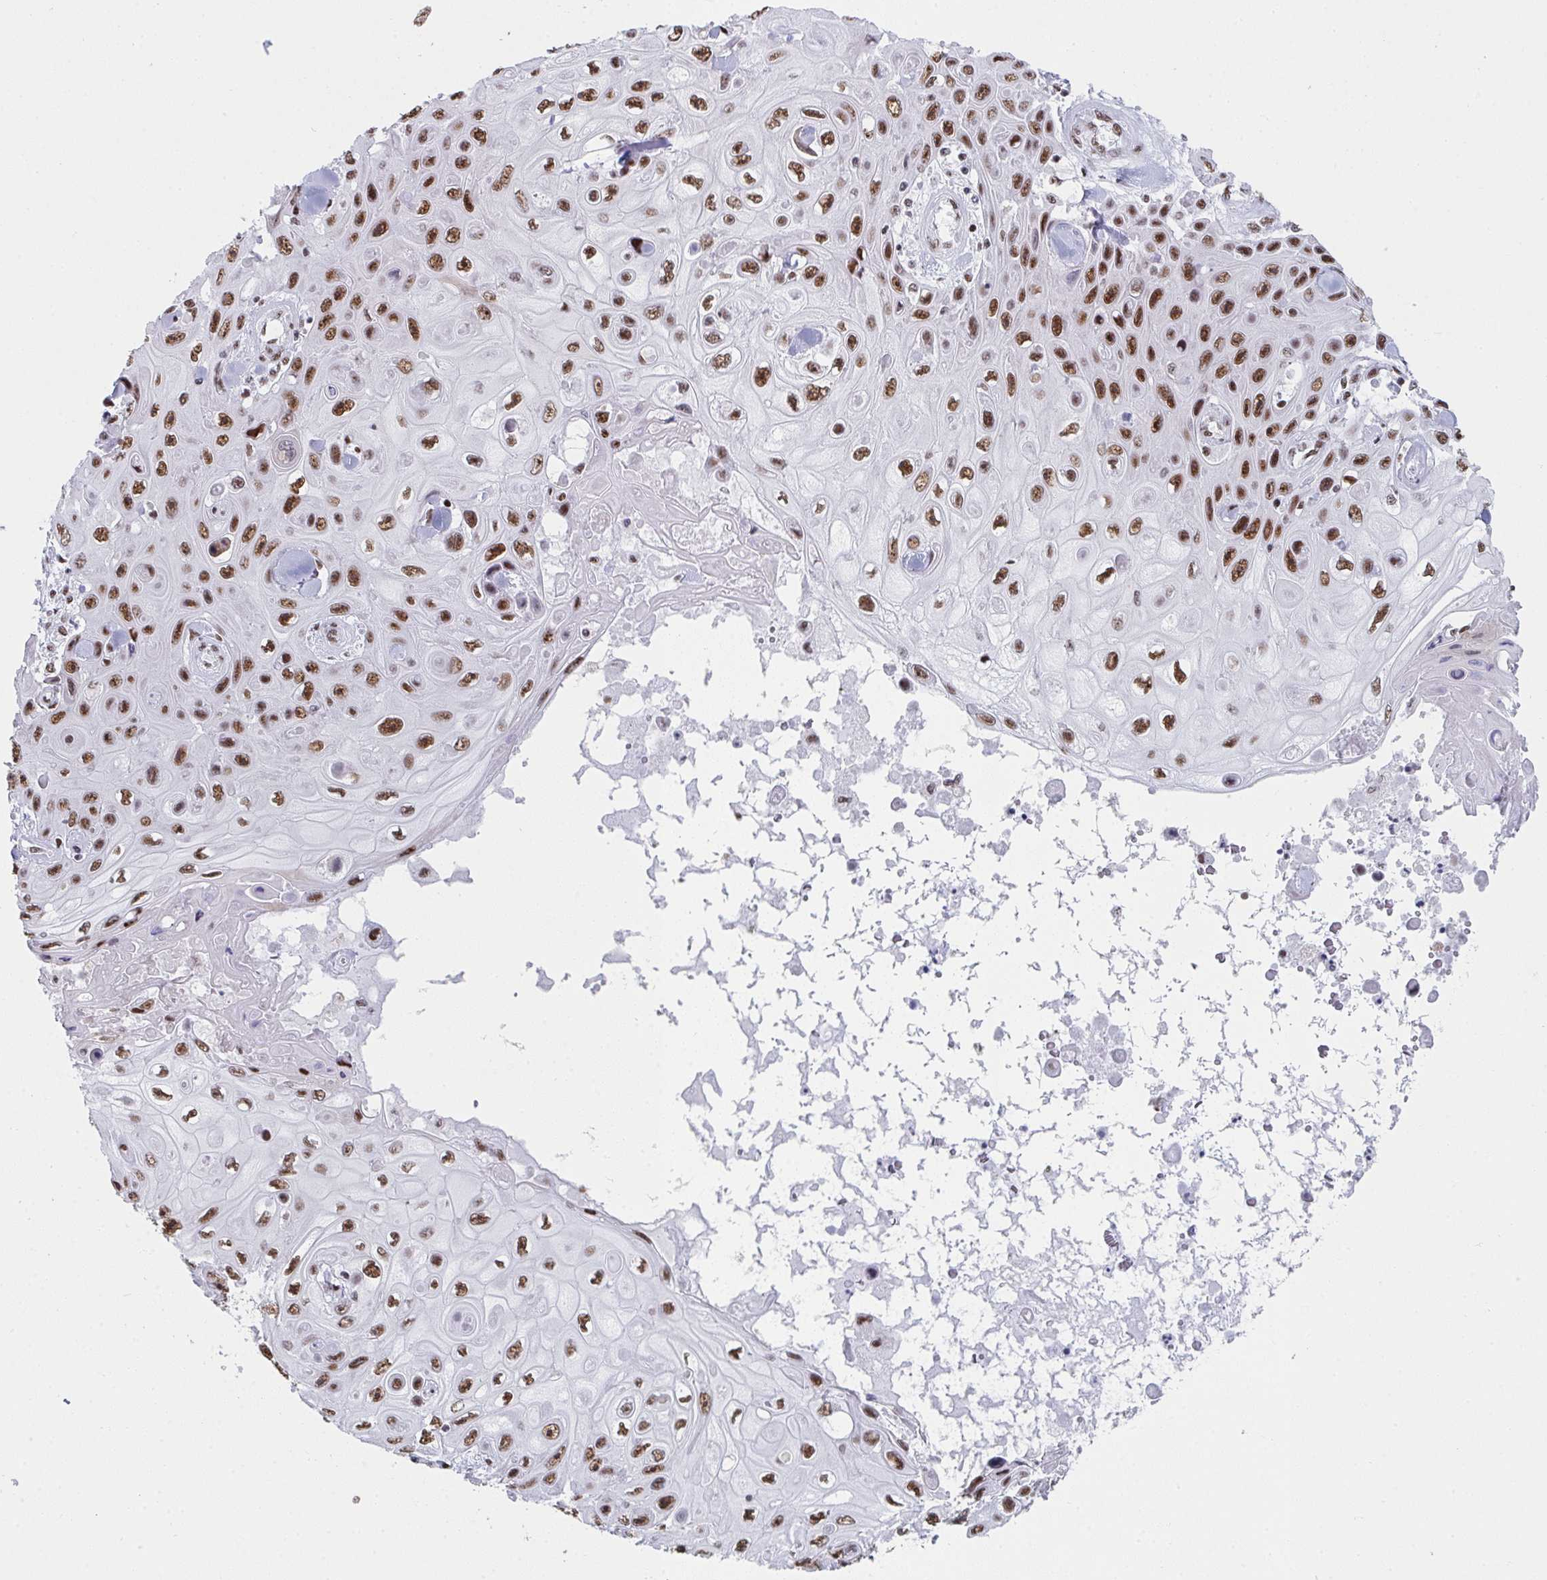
{"staining": {"intensity": "moderate", "quantity": ">75%", "location": "nuclear"}, "tissue": "skin cancer", "cell_type": "Tumor cells", "image_type": "cancer", "snomed": [{"axis": "morphology", "description": "Squamous cell carcinoma, NOS"}, {"axis": "topography", "description": "Skin"}], "caption": "A micrograph of skin cancer (squamous cell carcinoma) stained for a protein shows moderate nuclear brown staining in tumor cells.", "gene": "SNRNP70", "patient": {"sex": "male", "age": 82}}